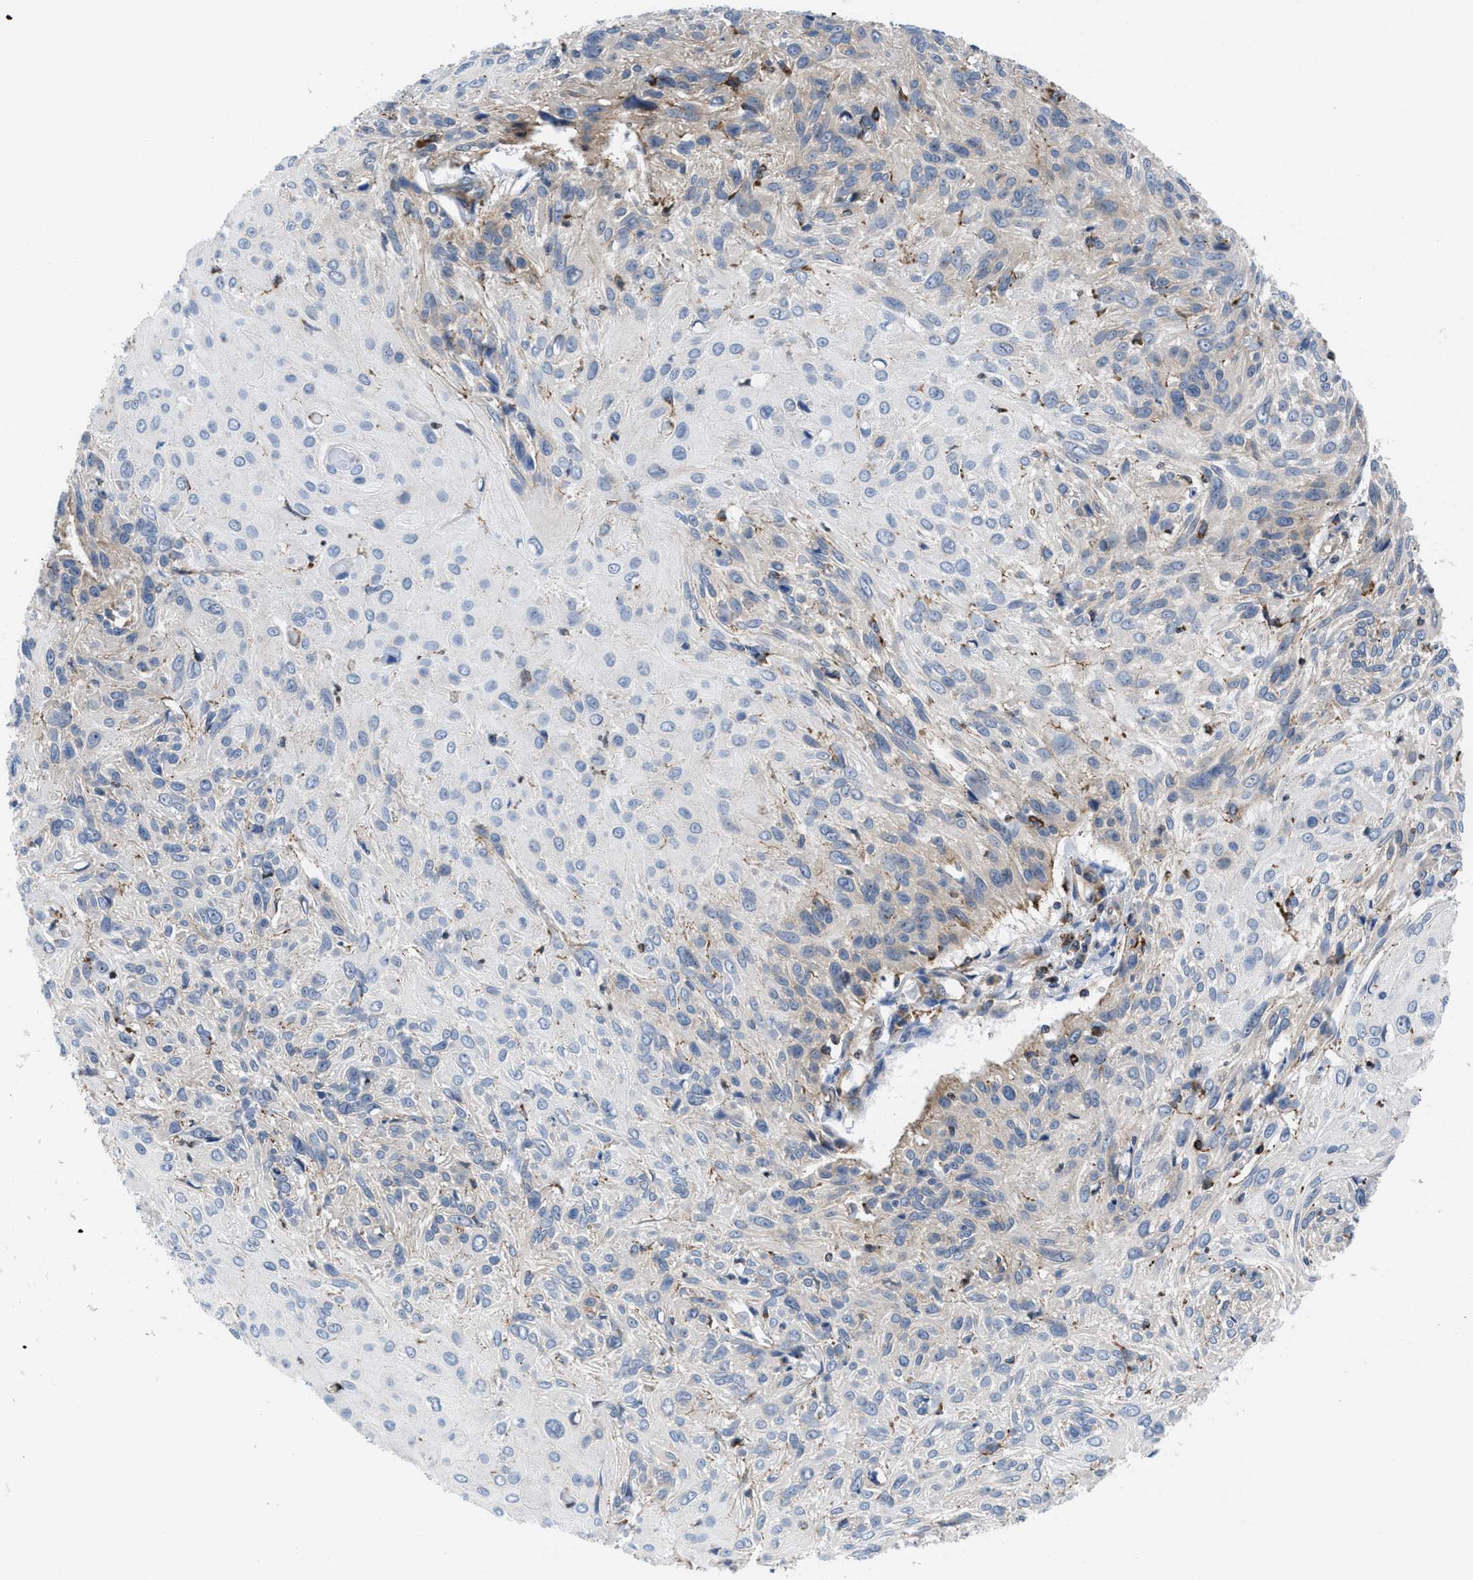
{"staining": {"intensity": "negative", "quantity": "none", "location": "none"}, "tissue": "cervical cancer", "cell_type": "Tumor cells", "image_type": "cancer", "snomed": [{"axis": "morphology", "description": "Squamous cell carcinoma, NOS"}, {"axis": "topography", "description": "Cervix"}], "caption": "Cervical cancer (squamous cell carcinoma) was stained to show a protein in brown. There is no significant positivity in tumor cells.", "gene": "PRR15L", "patient": {"sex": "female", "age": 51}}